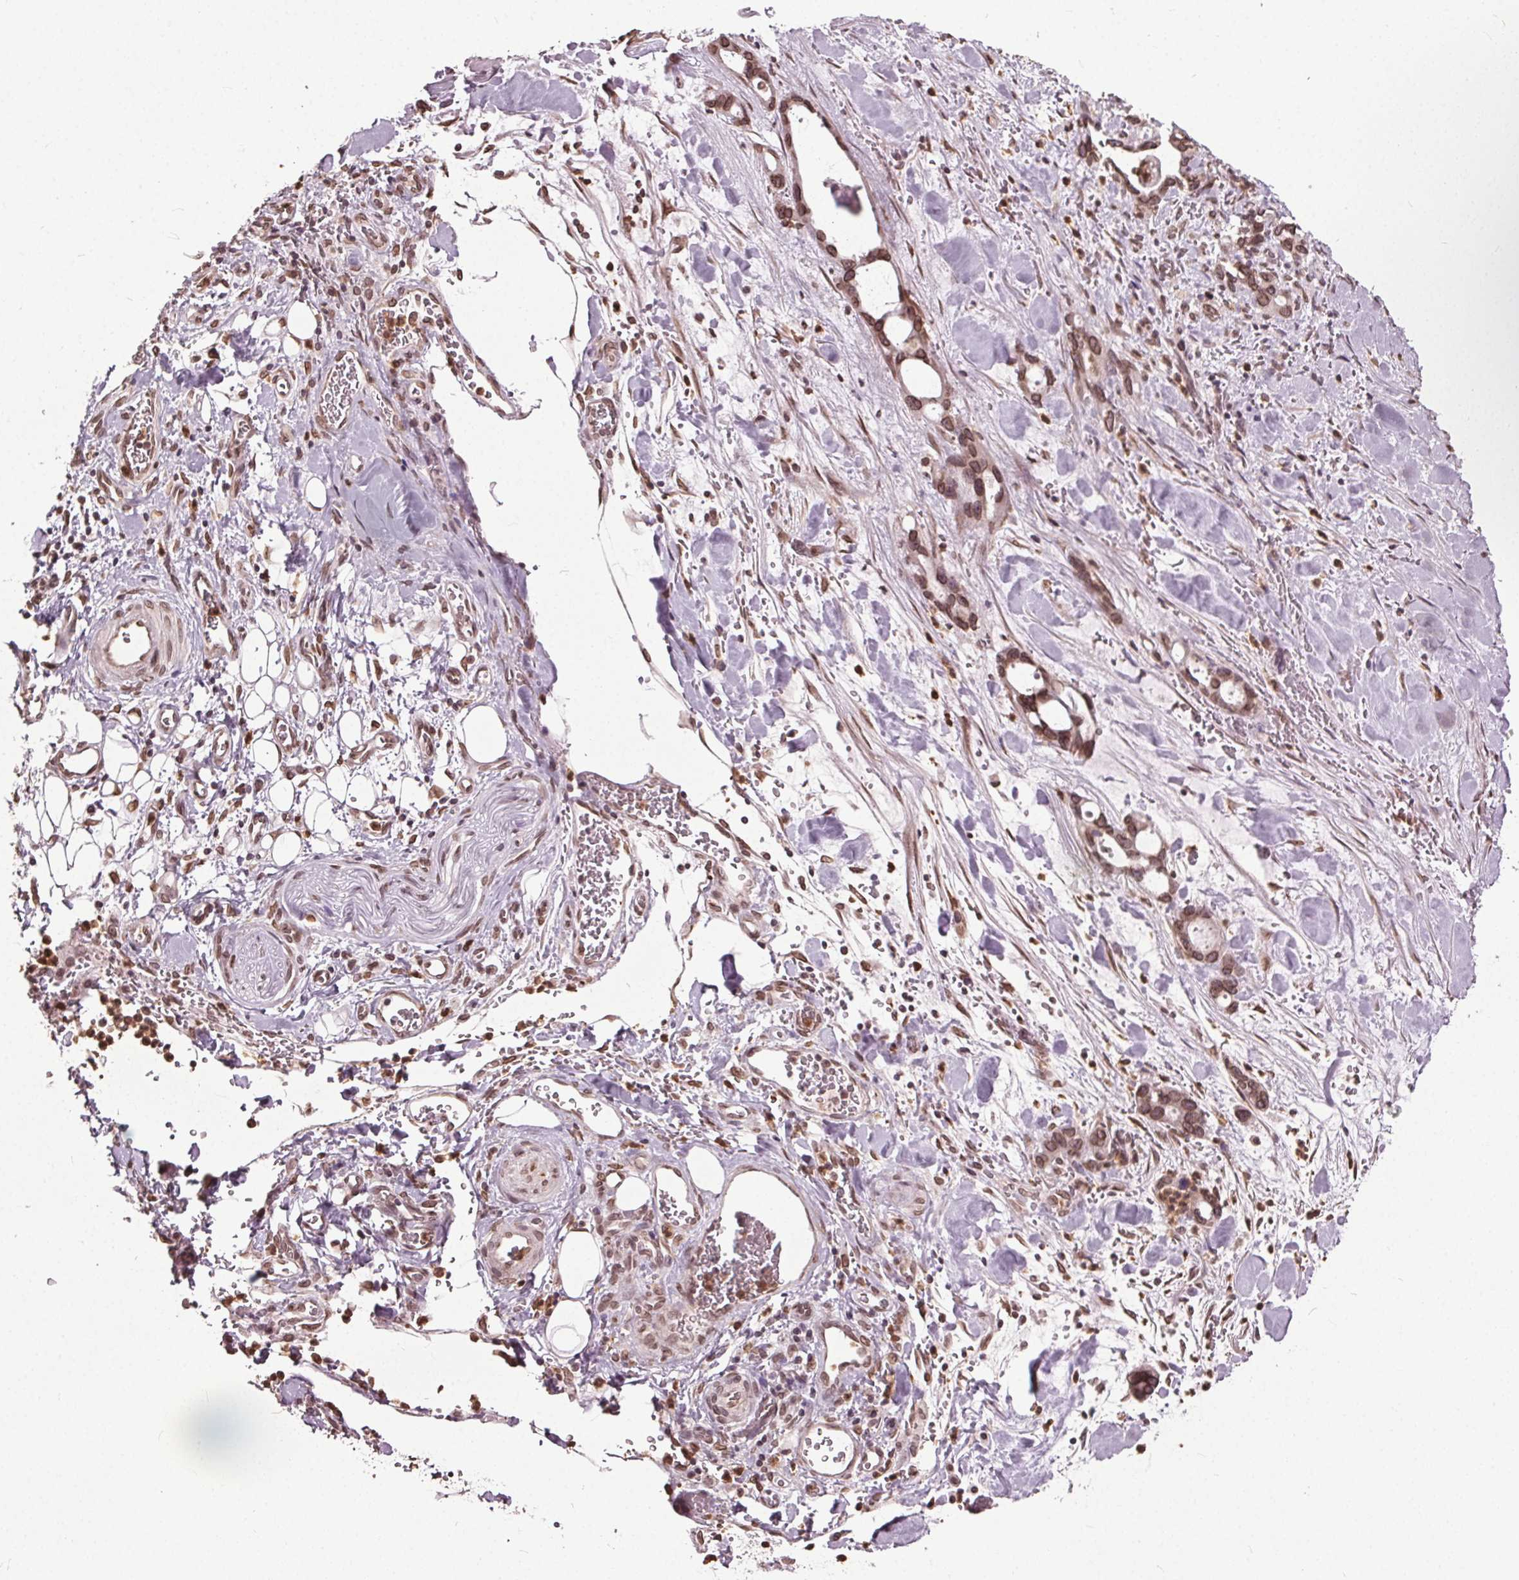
{"staining": {"intensity": "moderate", "quantity": ">75%", "location": "cytoplasmic/membranous,nuclear"}, "tissue": "stomach cancer", "cell_type": "Tumor cells", "image_type": "cancer", "snomed": [{"axis": "morphology", "description": "Normal tissue, NOS"}, {"axis": "morphology", "description": "Adenocarcinoma, NOS"}, {"axis": "topography", "description": "Esophagus"}, {"axis": "topography", "description": "Stomach, upper"}], "caption": "Immunohistochemistry (IHC) staining of stomach cancer (adenocarcinoma), which reveals medium levels of moderate cytoplasmic/membranous and nuclear staining in about >75% of tumor cells indicating moderate cytoplasmic/membranous and nuclear protein positivity. The staining was performed using DAB (3,3'-diaminobenzidine) (brown) for protein detection and nuclei were counterstained in hematoxylin (blue).", "gene": "TTC39C", "patient": {"sex": "male", "age": 74}}